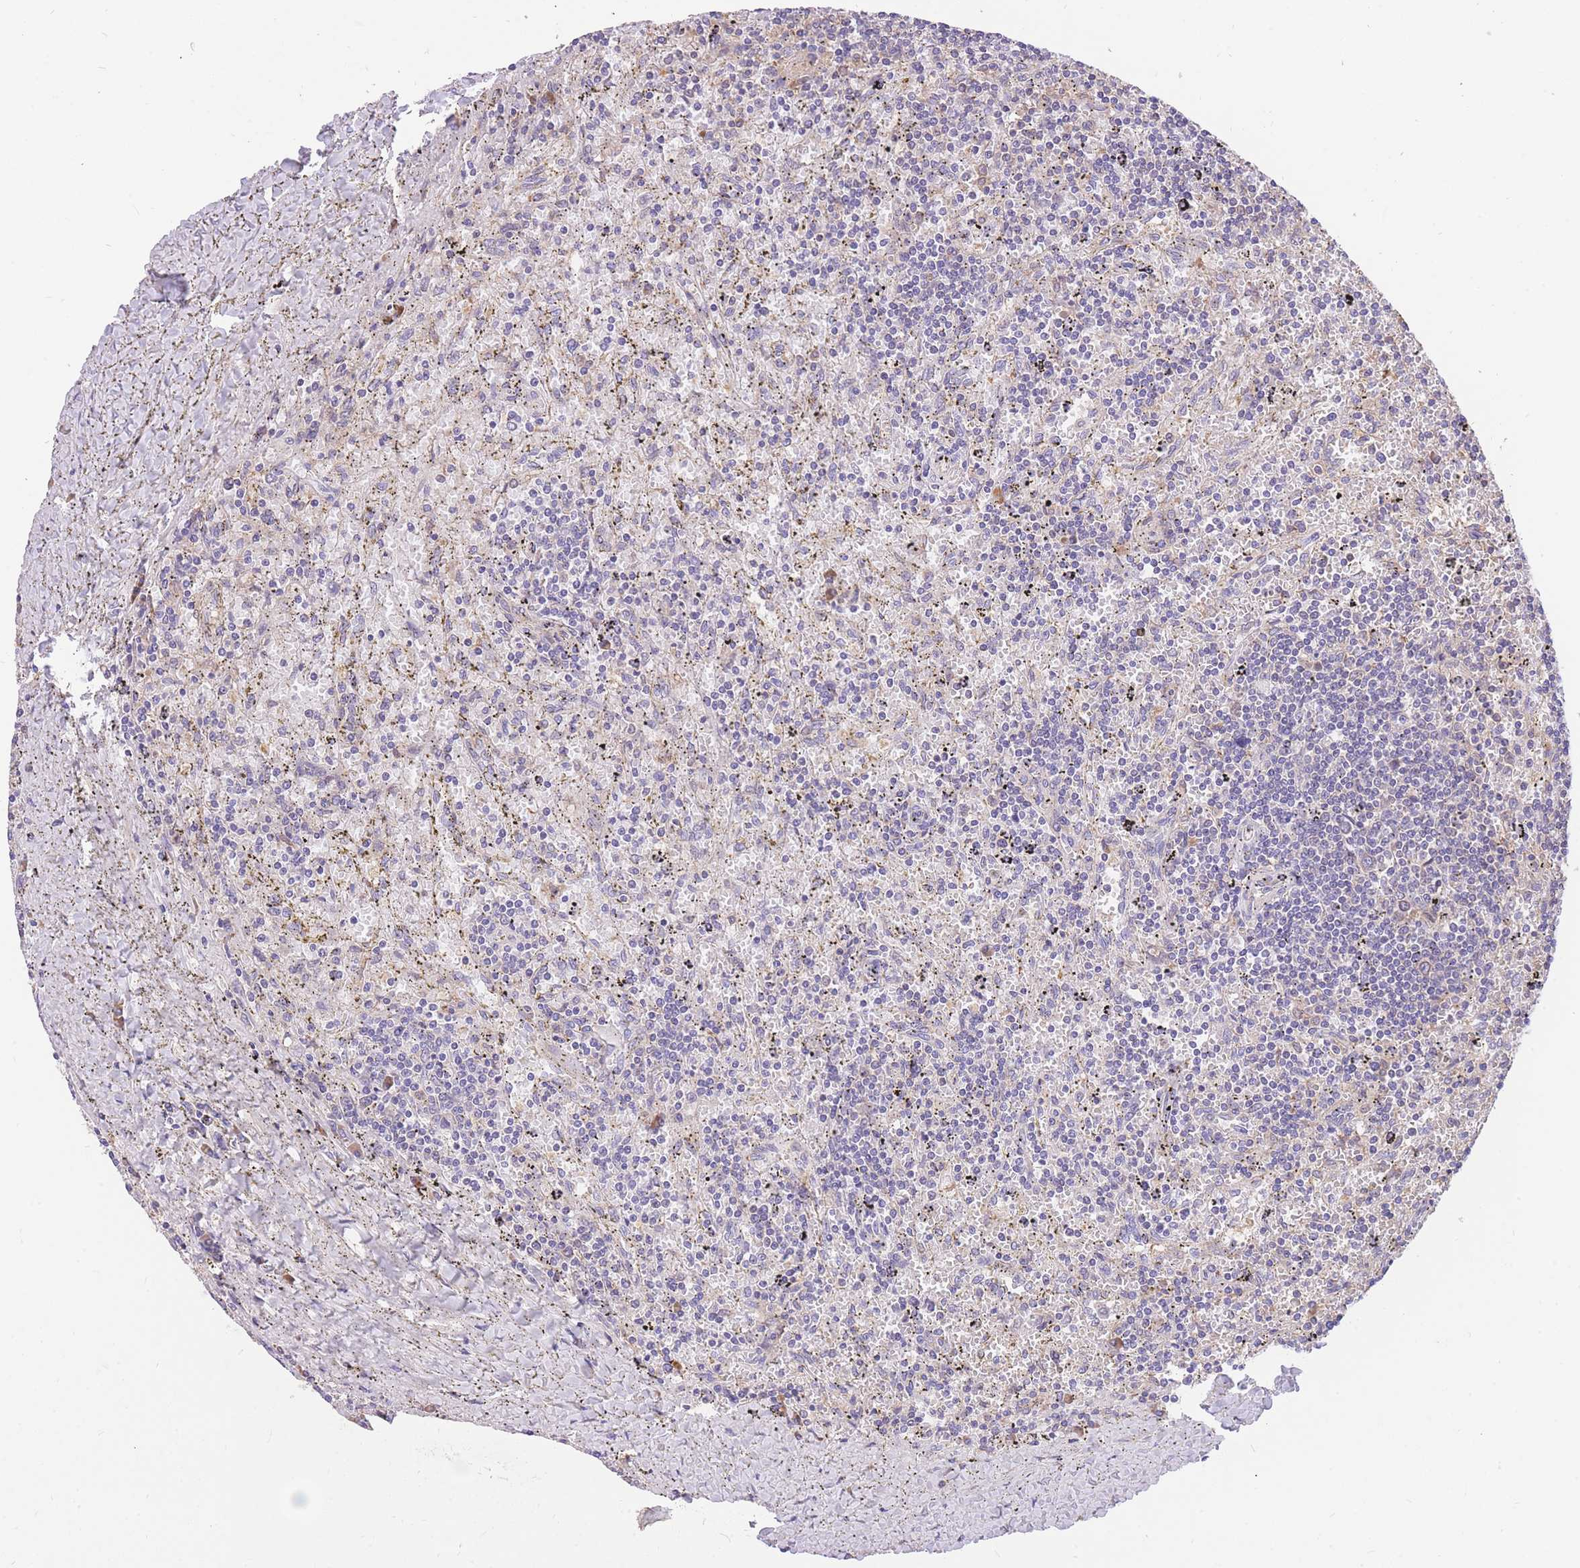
{"staining": {"intensity": "negative", "quantity": "none", "location": "none"}, "tissue": "lymphoma", "cell_type": "Tumor cells", "image_type": "cancer", "snomed": [{"axis": "morphology", "description": "Malignant lymphoma, non-Hodgkin's type, Low grade"}, {"axis": "topography", "description": "Spleen"}], "caption": "An image of lymphoma stained for a protein reveals no brown staining in tumor cells.", "gene": "GBP7", "patient": {"sex": "male", "age": 76}}